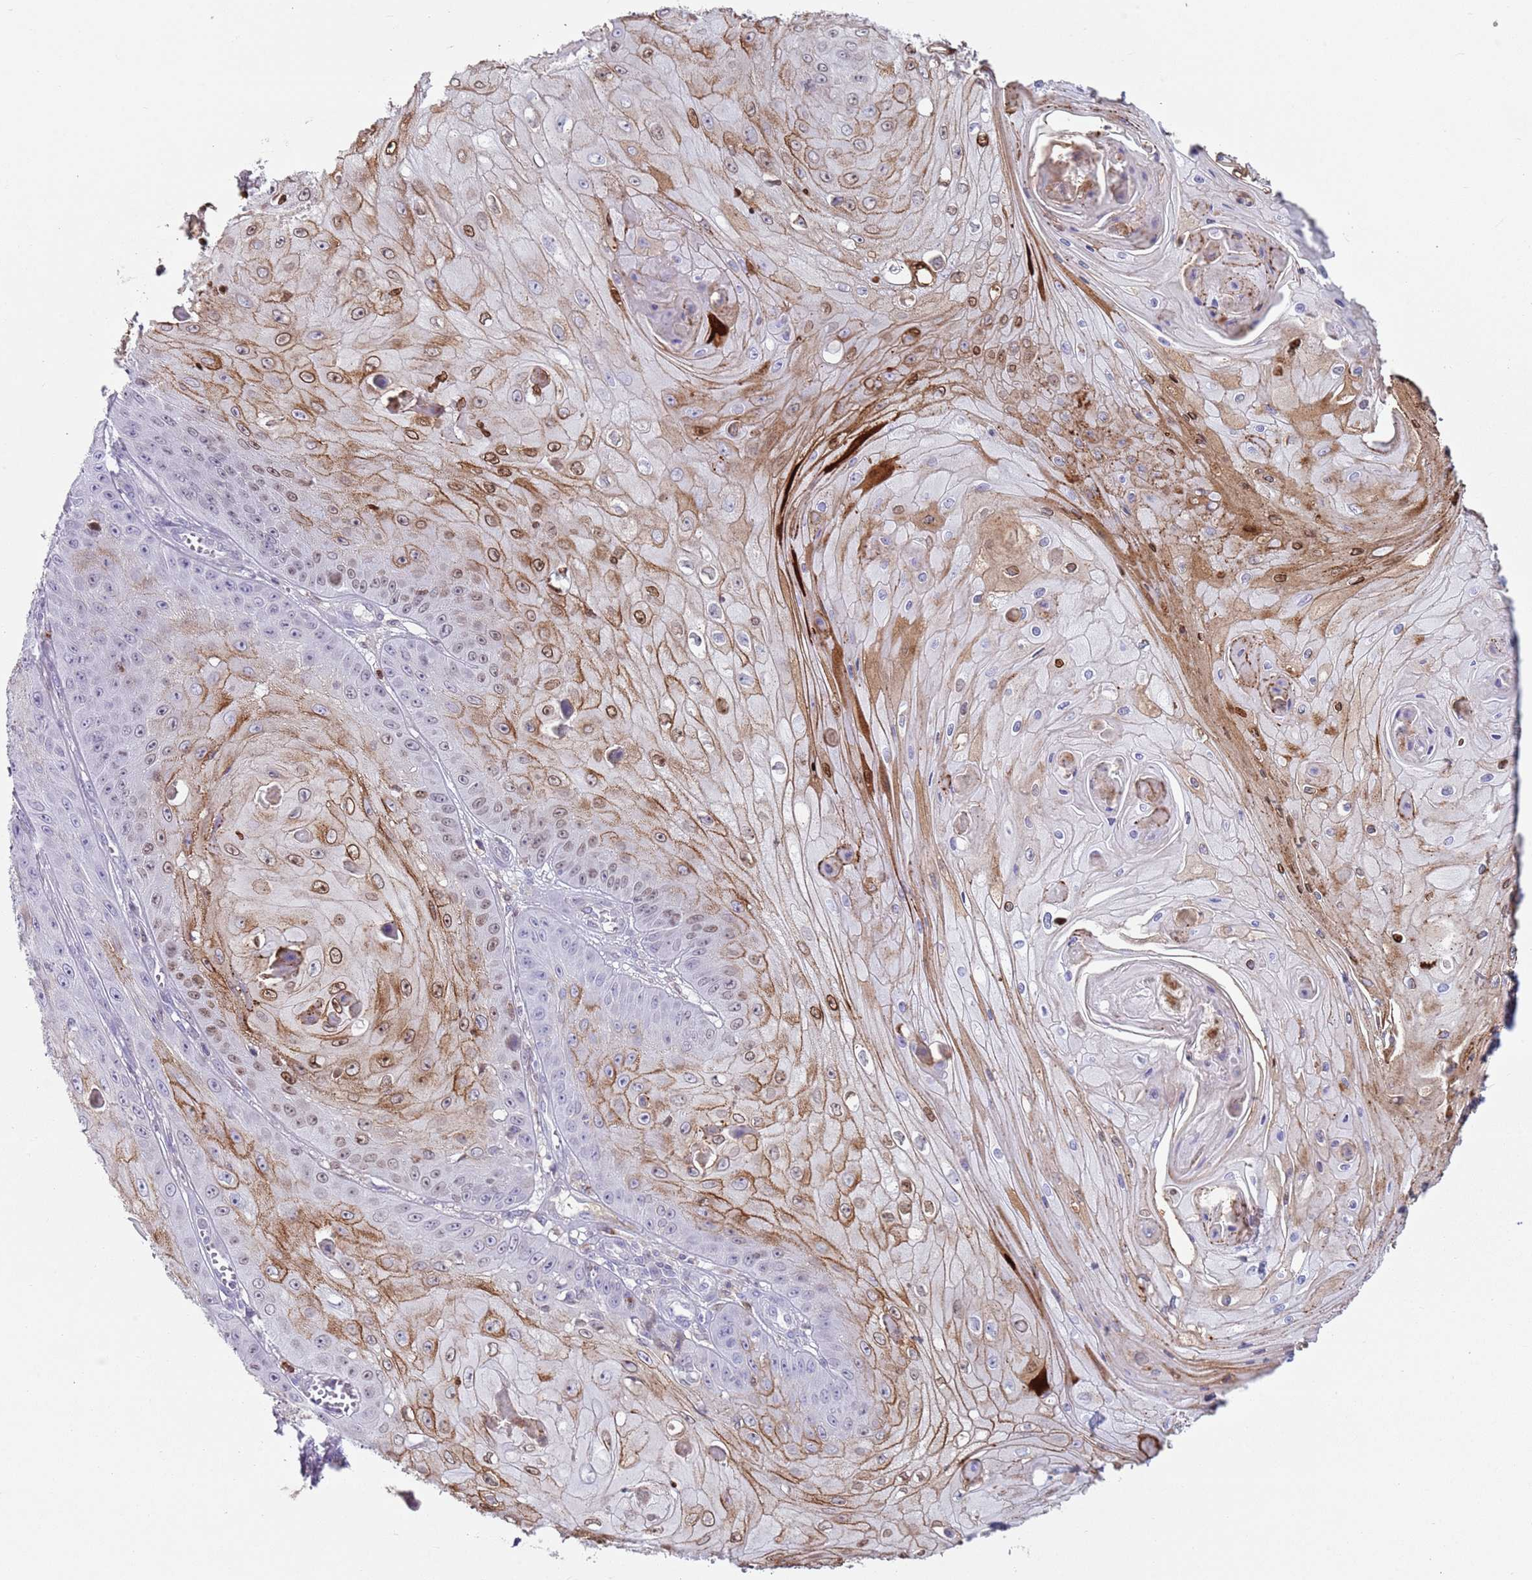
{"staining": {"intensity": "moderate", "quantity": "25%-75%", "location": "cytoplasmic/membranous"}, "tissue": "skin cancer", "cell_type": "Tumor cells", "image_type": "cancer", "snomed": [{"axis": "morphology", "description": "Squamous cell carcinoma, NOS"}, {"axis": "topography", "description": "Skin"}], "caption": "This image exhibits skin cancer stained with immunohistochemistry (IHC) to label a protein in brown. The cytoplasmic/membranous of tumor cells show moderate positivity for the protein. Nuclei are counter-stained blue.", "gene": "CD177", "patient": {"sex": "male", "age": 70}}